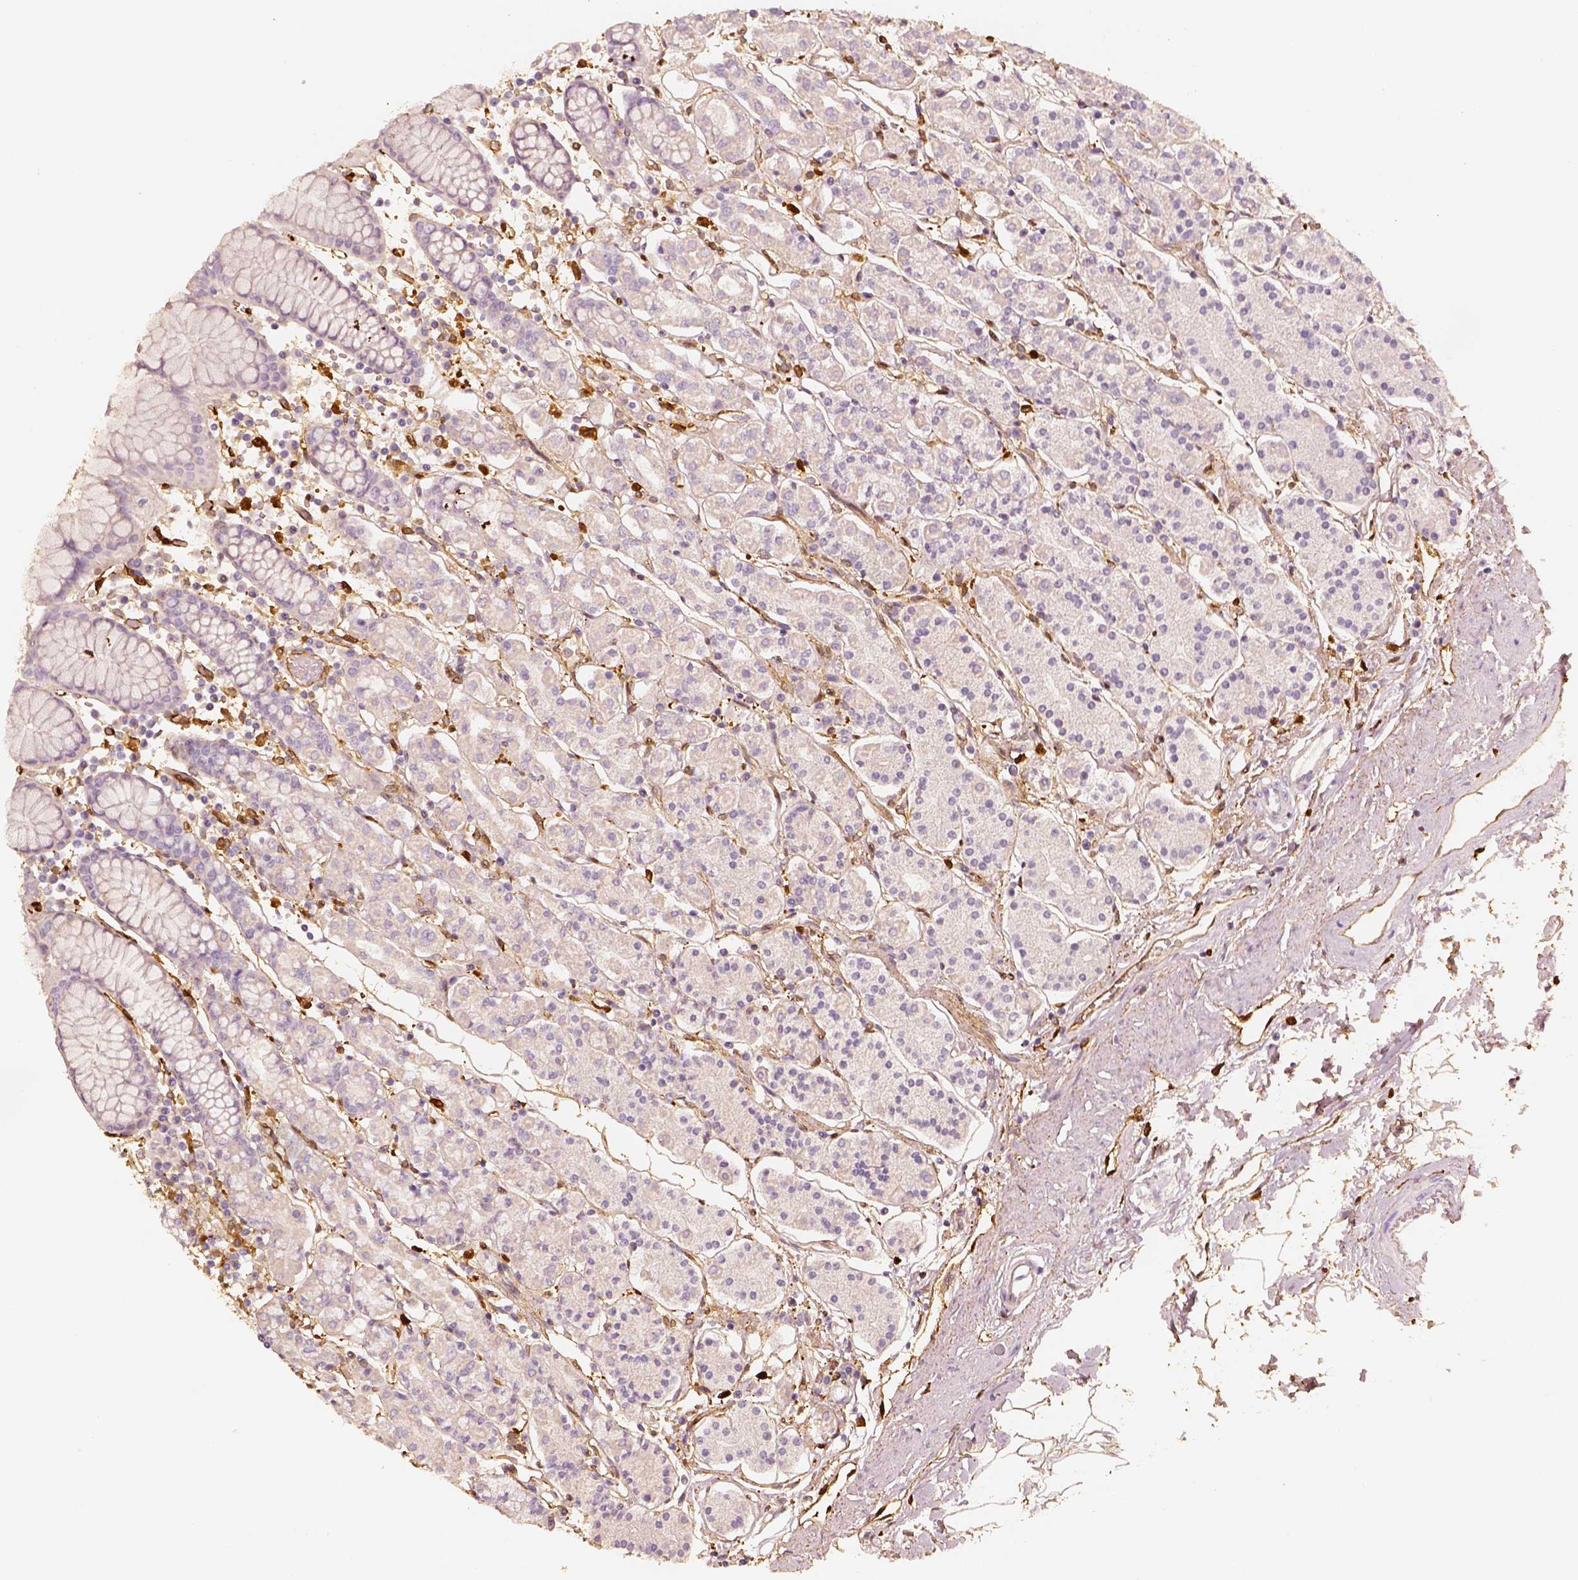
{"staining": {"intensity": "negative", "quantity": "none", "location": "none"}, "tissue": "stomach", "cell_type": "Glandular cells", "image_type": "normal", "snomed": [{"axis": "morphology", "description": "Normal tissue, NOS"}, {"axis": "topography", "description": "Stomach, upper"}, {"axis": "topography", "description": "Stomach"}], "caption": "Image shows no significant protein expression in glandular cells of unremarkable stomach. Nuclei are stained in blue.", "gene": "FSCN1", "patient": {"sex": "male", "age": 62}}